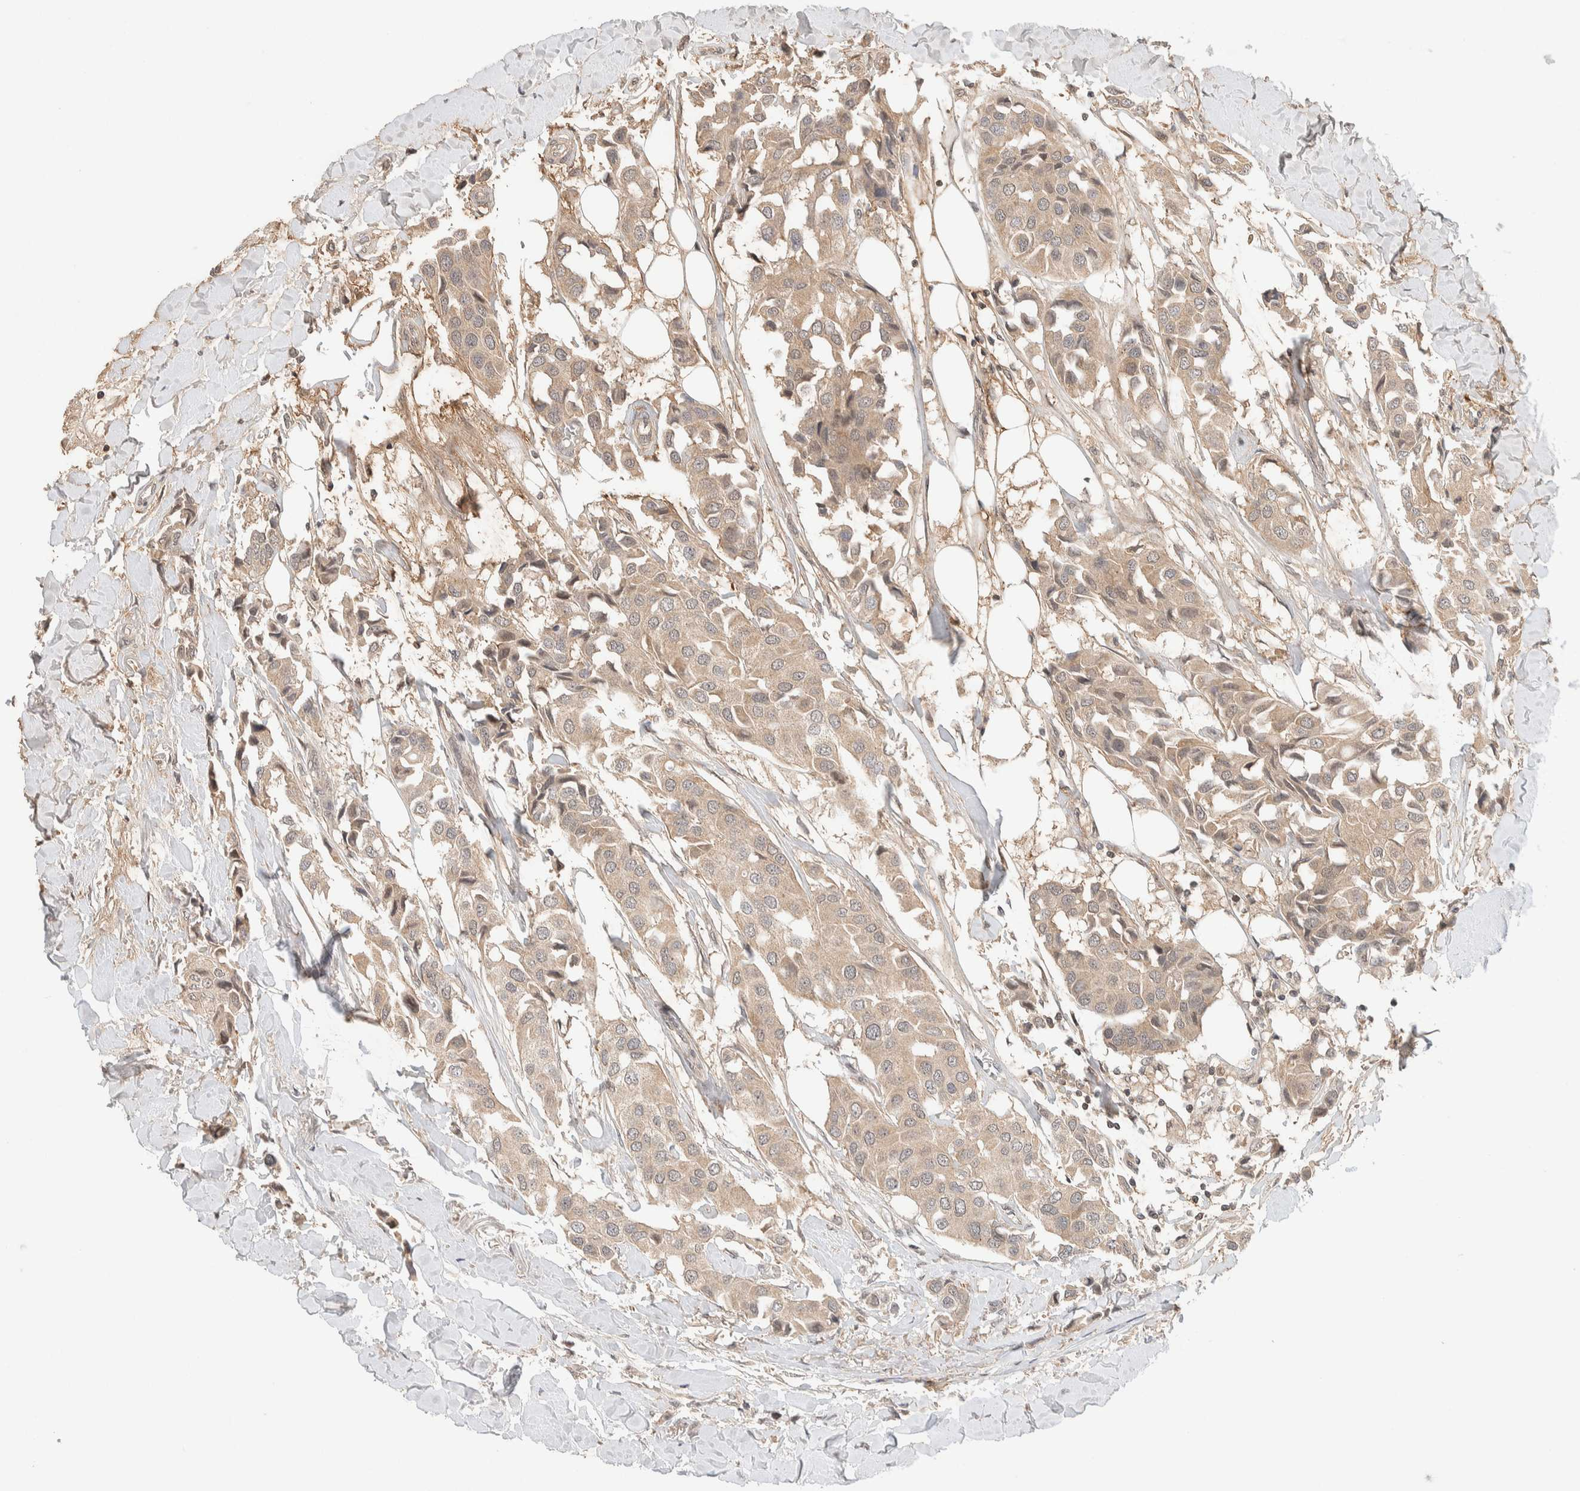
{"staining": {"intensity": "weak", "quantity": ">75%", "location": "cytoplasmic/membranous"}, "tissue": "breast cancer", "cell_type": "Tumor cells", "image_type": "cancer", "snomed": [{"axis": "morphology", "description": "Duct carcinoma"}, {"axis": "topography", "description": "Breast"}], "caption": "Immunohistochemical staining of breast invasive ductal carcinoma reveals weak cytoplasmic/membranous protein positivity in approximately >75% of tumor cells.", "gene": "THRA", "patient": {"sex": "female", "age": 80}}